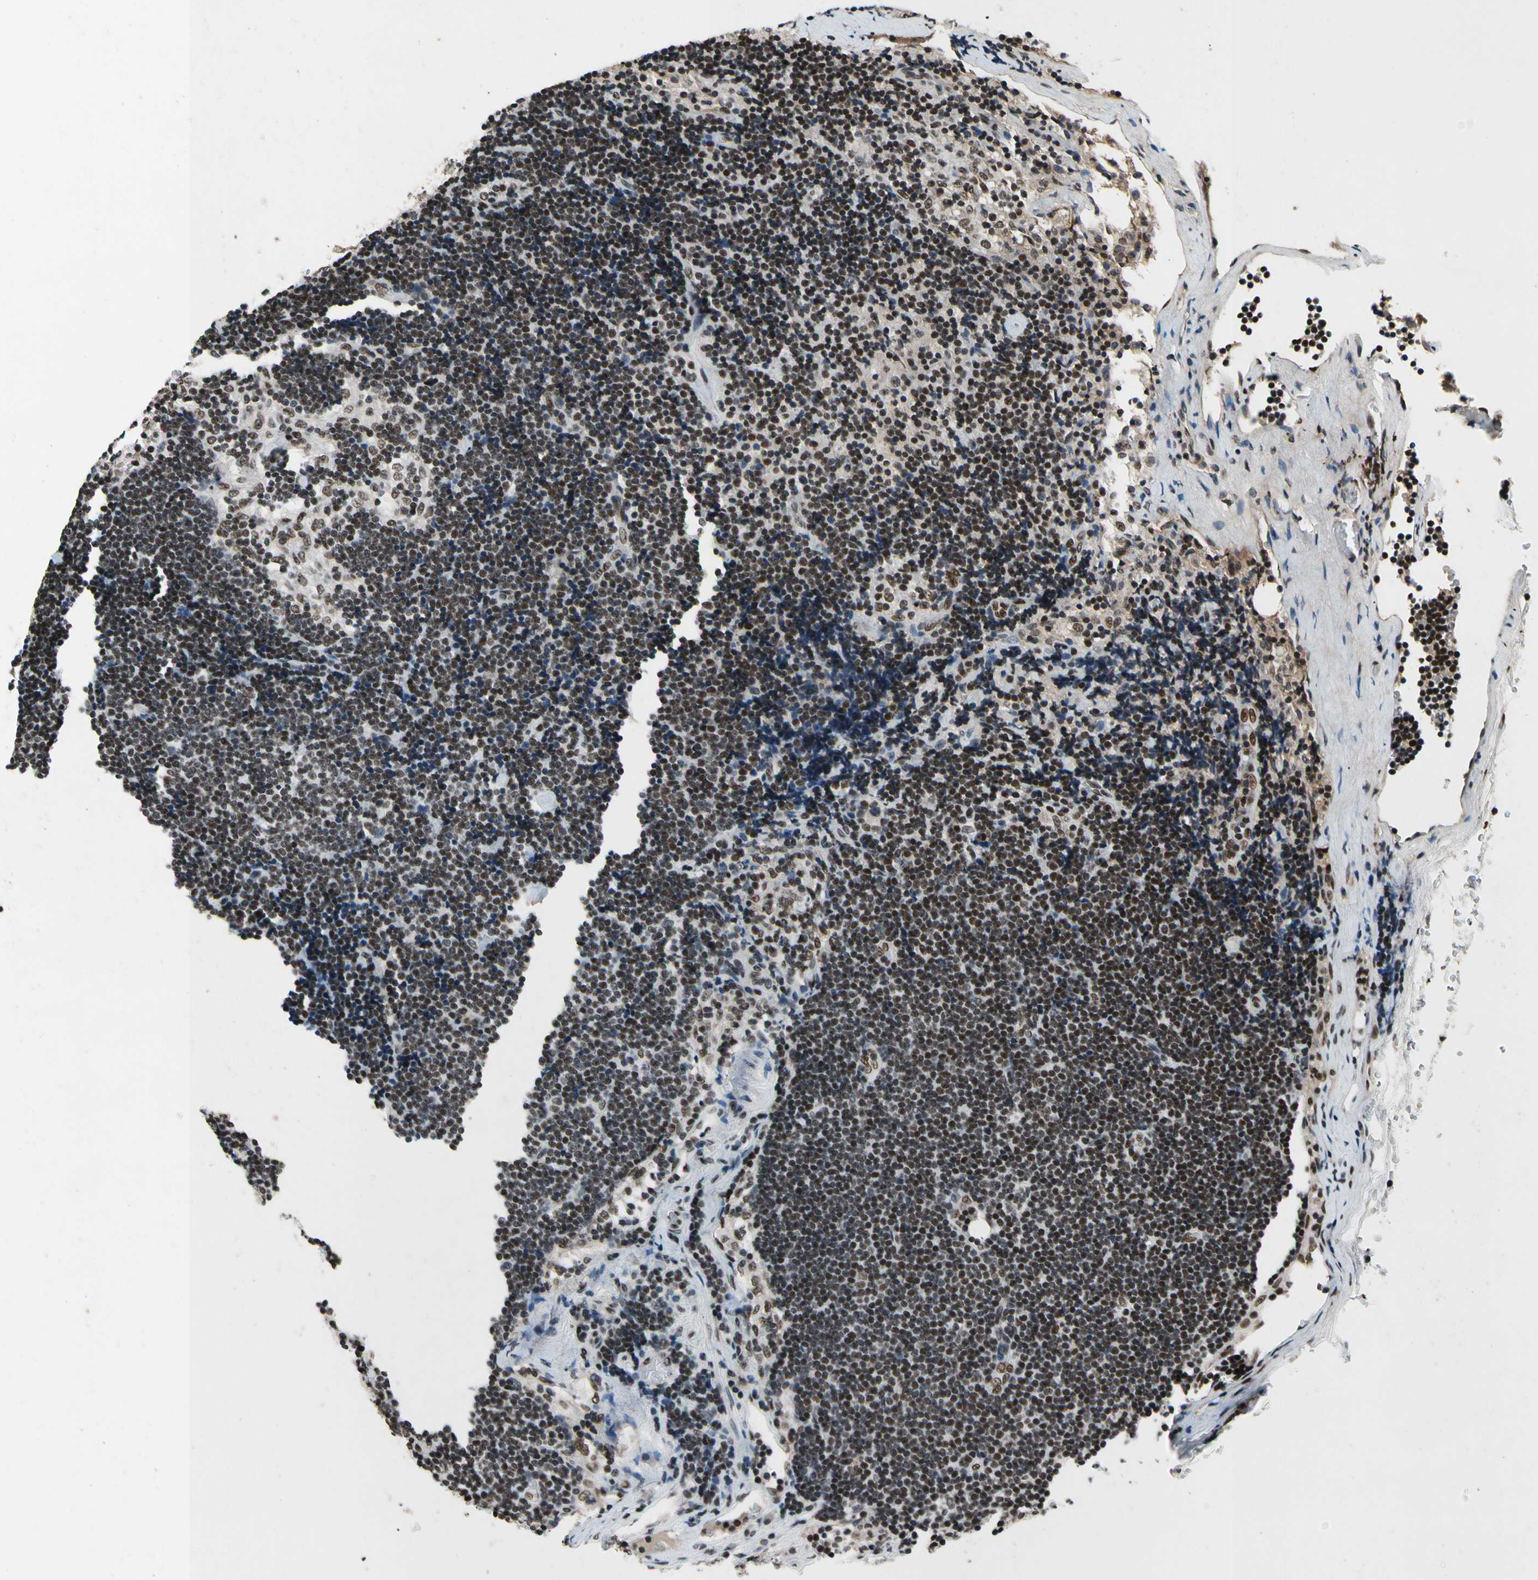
{"staining": {"intensity": "moderate", "quantity": ">75%", "location": "nuclear"}, "tissue": "lymph node", "cell_type": "Germinal center cells", "image_type": "normal", "snomed": [{"axis": "morphology", "description": "Normal tissue, NOS"}, {"axis": "topography", "description": "Lymph node"}], "caption": "The immunohistochemical stain highlights moderate nuclear staining in germinal center cells of benign lymph node.", "gene": "RECQL", "patient": {"sex": "male", "age": 63}}